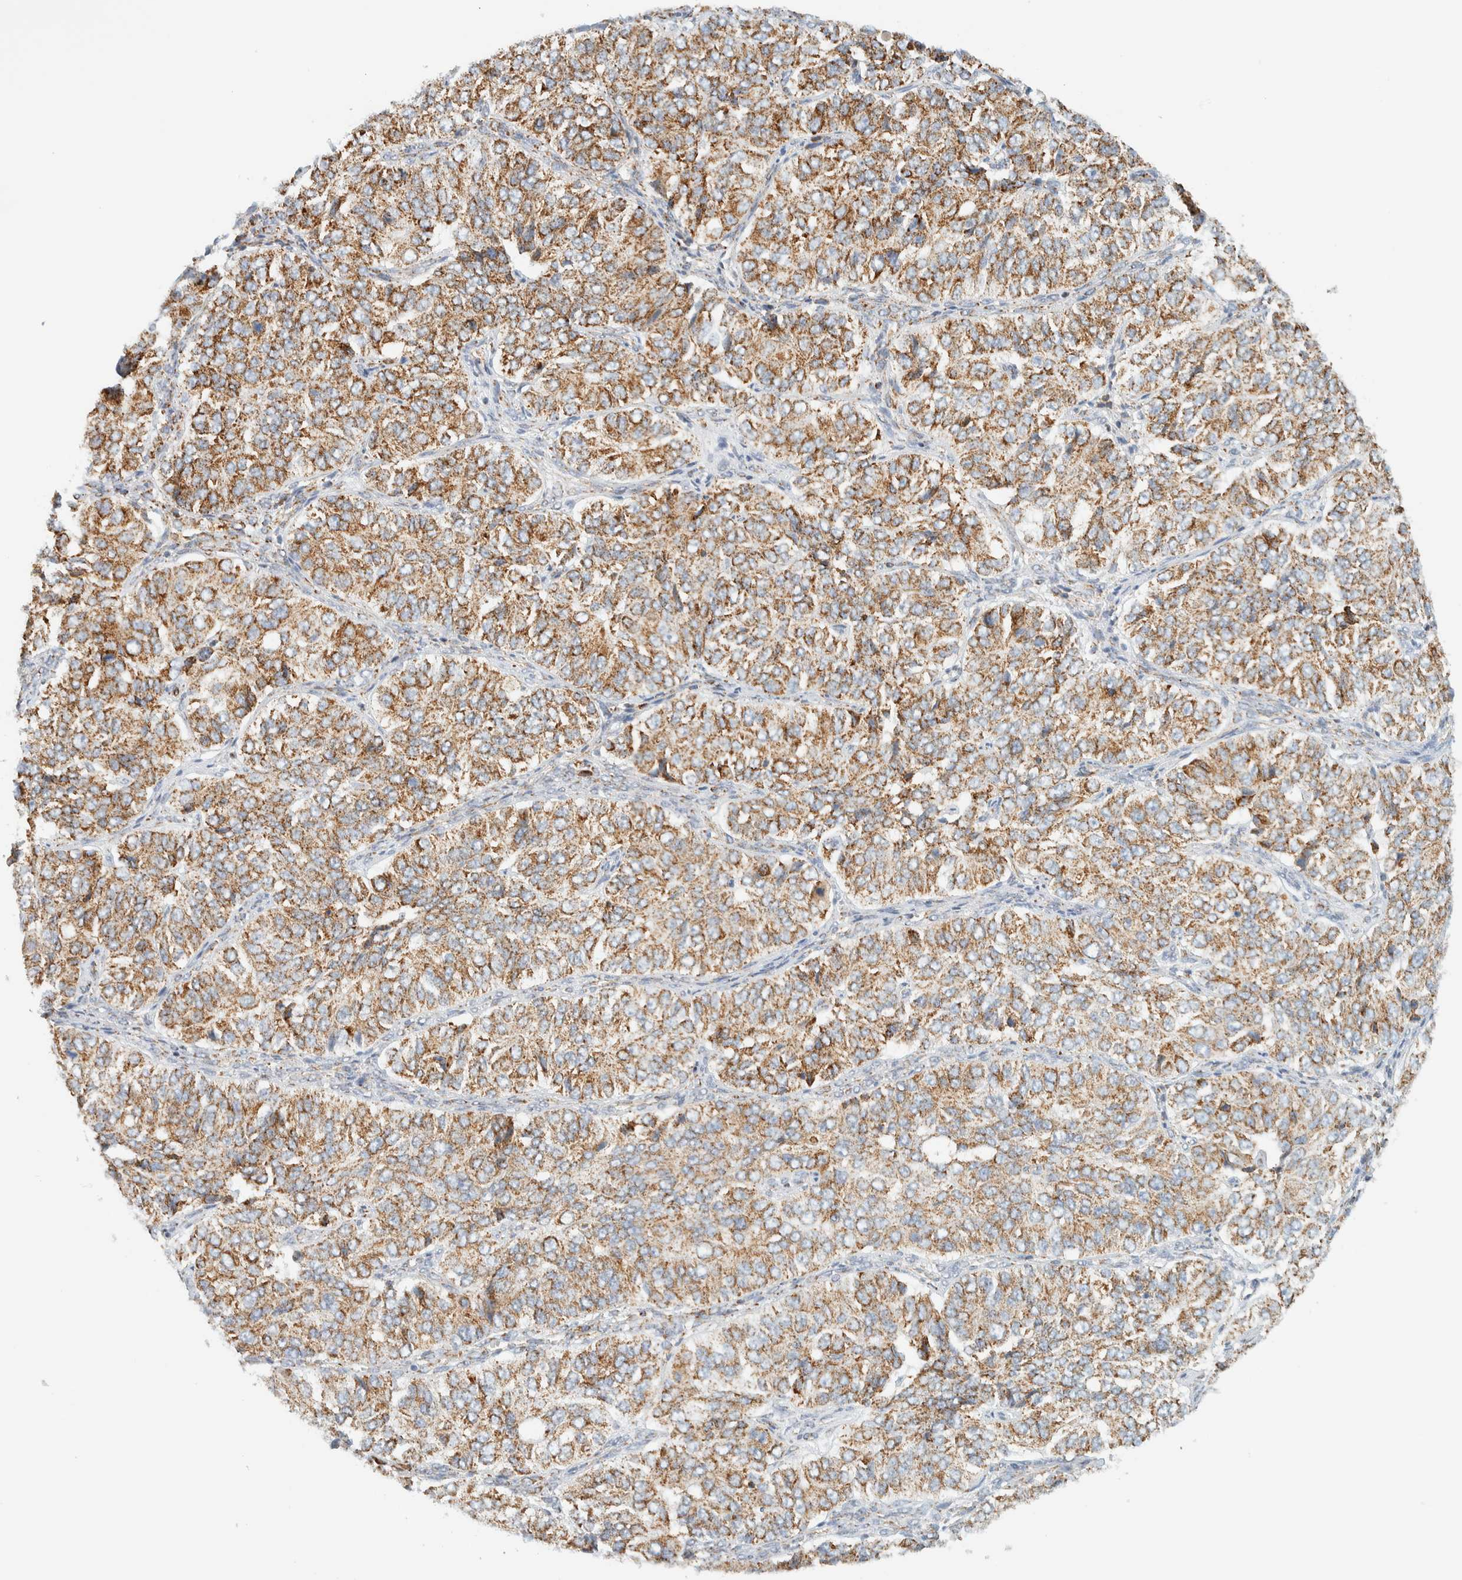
{"staining": {"intensity": "moderate", "quantity": ">75%", "location": "cytoplasmic/membranous"}, "tissue": "ovarian cancer", "cell_type": "Tumor cells", "image_type": "cancer", "snomed": [{"axis": "morphology", "description": "Carcinoma, endometroid"}, {"axis": "topography", "description": "Ovary"}], "caption": "A histopathology image showing moderate cytoplasmic/membranous positivity in approximately >75% of tumor cells in ovarian endometroid carcinoma, as visualized by brown immunohistochemical staining.", "gene": "KIFAP3", "patient": {"sex": "female", "age": 51}}